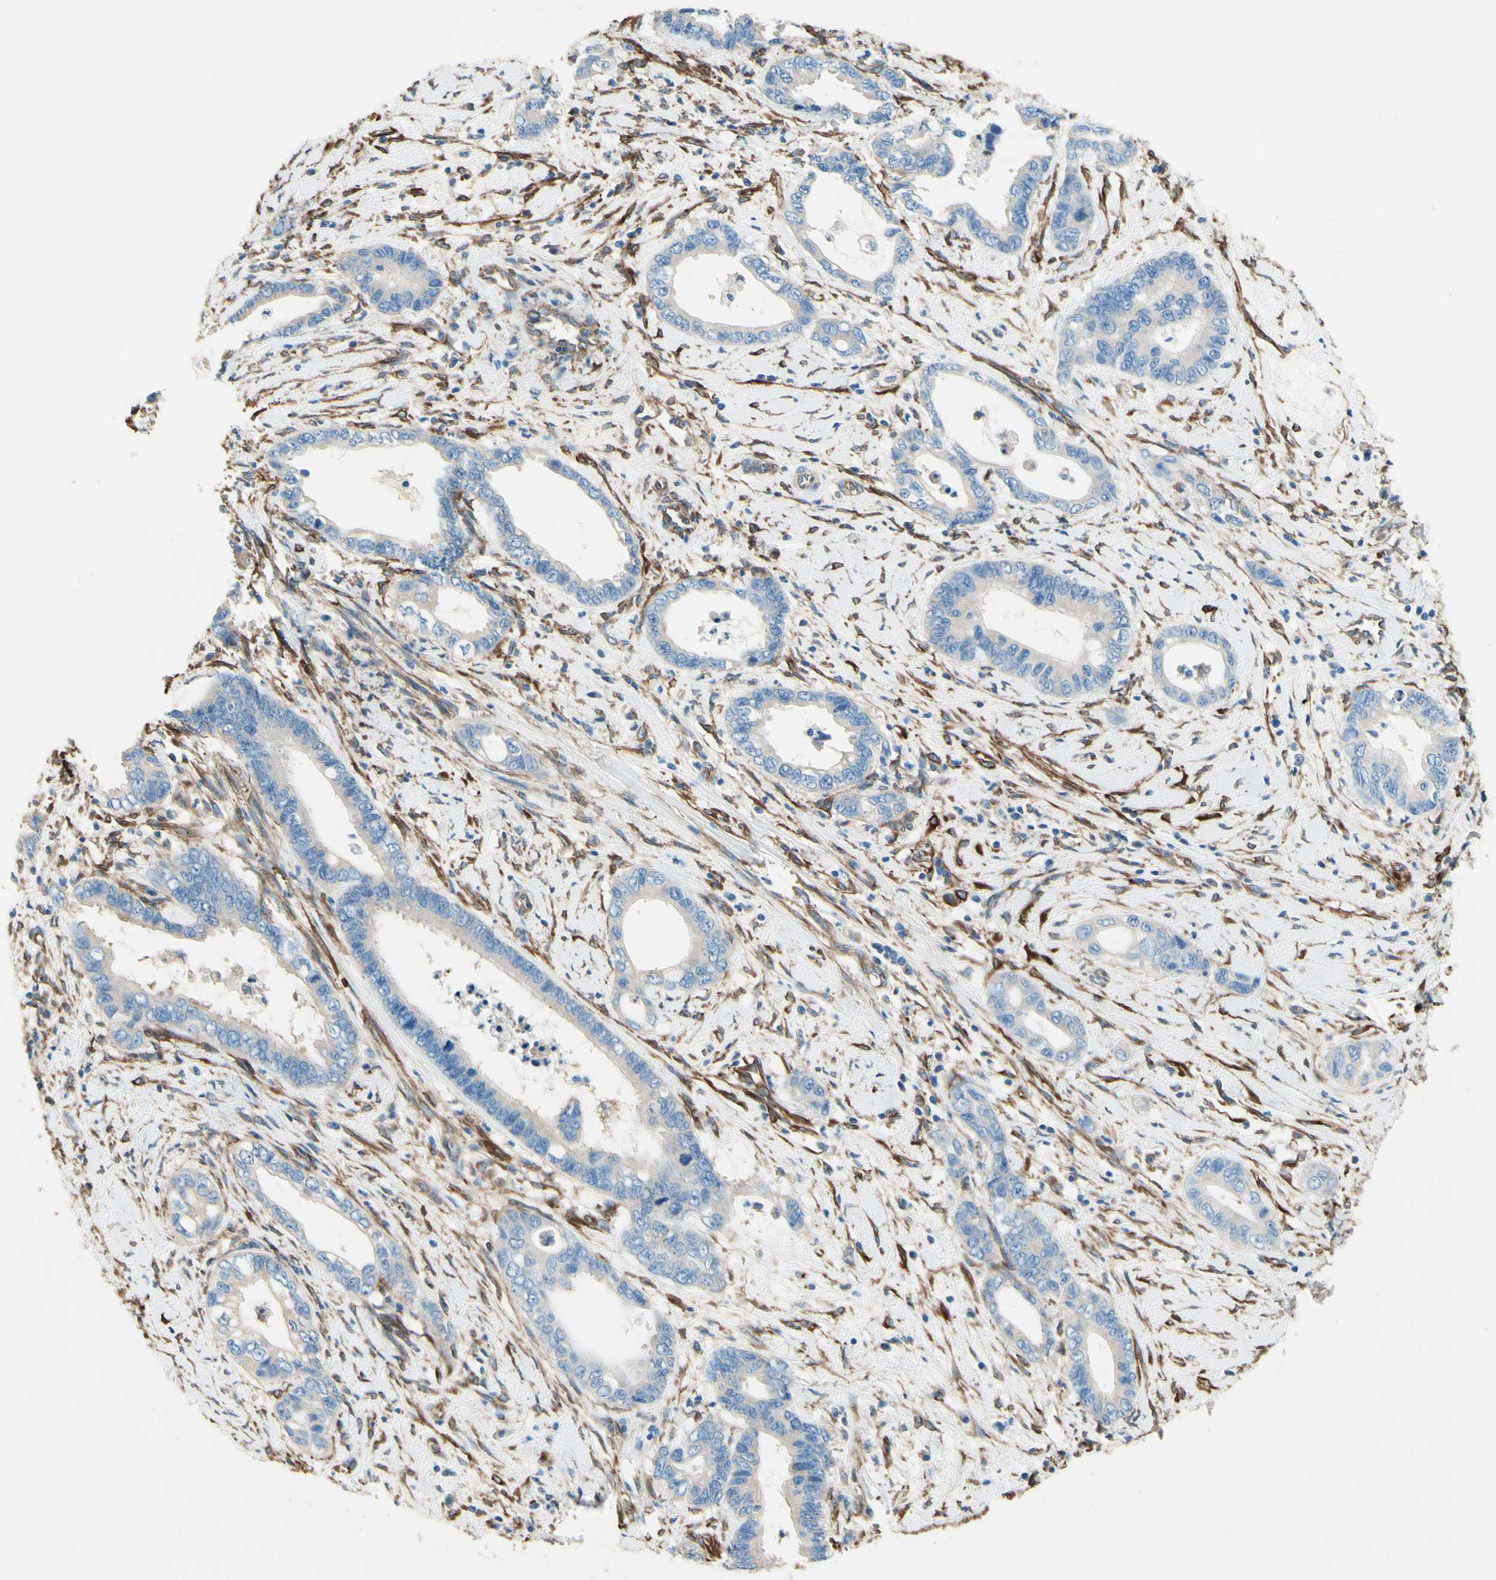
{"staining": {"intensity": "negative", "quantity": "none", "location": "none"}, "tissue": "cervical cancer", "cell_type": "Tumor cells", "image_type": "cancer", "snomed": [{"axis": "morphology", "description": "Adenocarcinoma, NOS"}, {"axis": "topography", "description": "Cervix"}], "caption": "There is no significant staining in tumor cells of cervical cancer (adenocarcinoma).", "gene": "DPYSL3", "patient": {"sex": "female", "age": 44}}